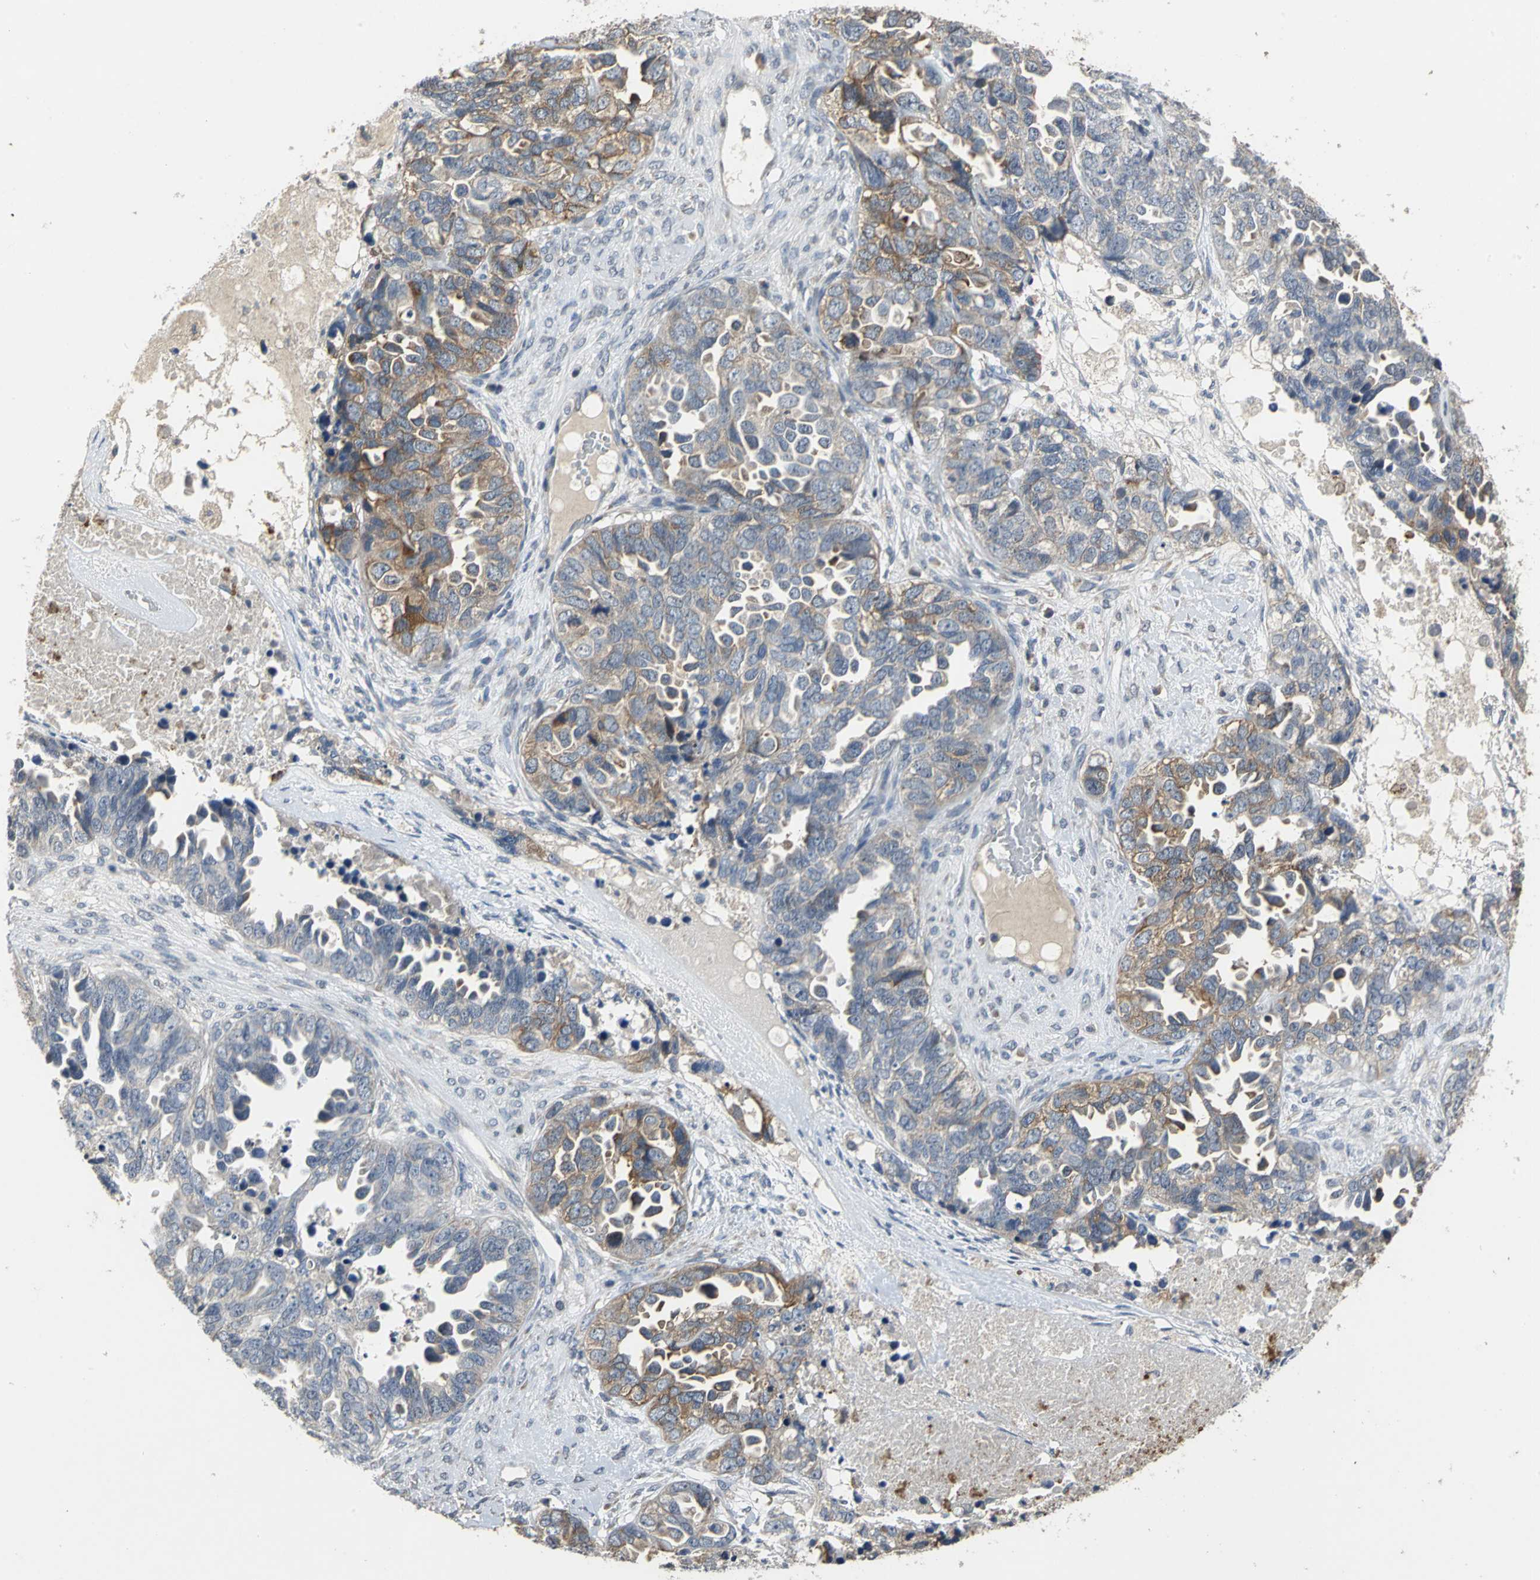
{"staining": {"intensity": "moderate", "quantity": "25%-75%", "location": "cytoplasmic/membranous"}, "tissue": "ovarian cancer", "cell_type": "Tumor cells", "image_type": "cancer", "snomed": [{"axis": "morphology", "description": "Cystadenocarcinoma, serous, NOS"}, {"axis": "topography", "description": "Ovary"}], "caption": "The histopathology image displays a brown stain indicating the presence of a protein in the cytoplasmic/membranous of tumor cells in ovarian cancer (serous cystadenocarcinoma).", "gene": "JADE3", "patient": {"sex": "female", "age": 82}}